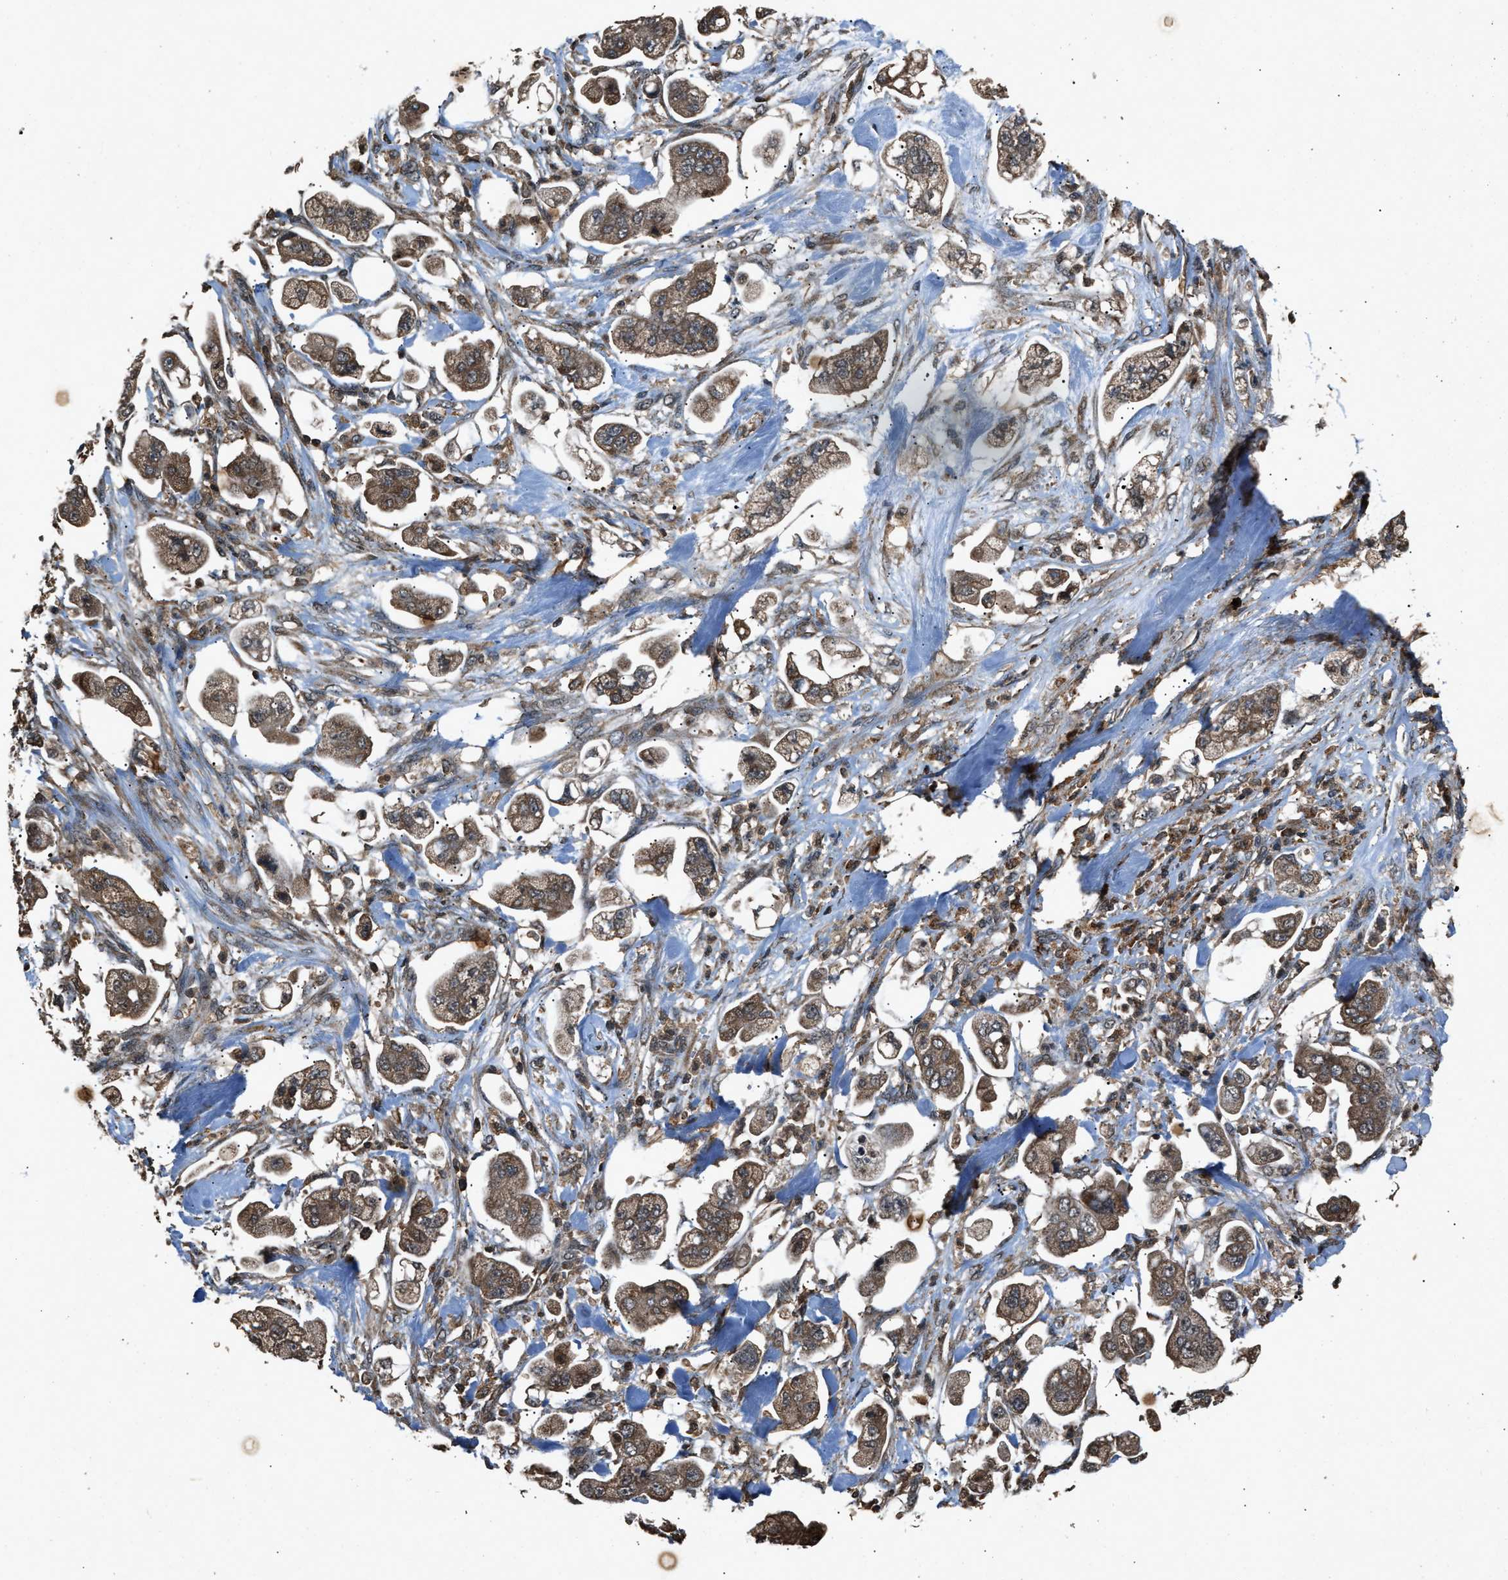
{"staining": {"intensity": "moderate", "quantity": ">75%", "location": "cytoplasmic/membranous"}, "tissue": "stomach cancer", "cell_type": "Tumor cells", "image_type": "cancer", "snomed": [{"axis": "morphology", "description": "Adenocarcinoma, NOS"}, {"axis": "topography", "description": "Stomach"}], "caption": "The immunohistochemical stain highlights moderate cytoplasmic/membranous expression in tumor cells of stomach cancer (adenocarcinoma) tissue.", "gene": "OAS1", "patient": {"sex": "male", "age": 62}}